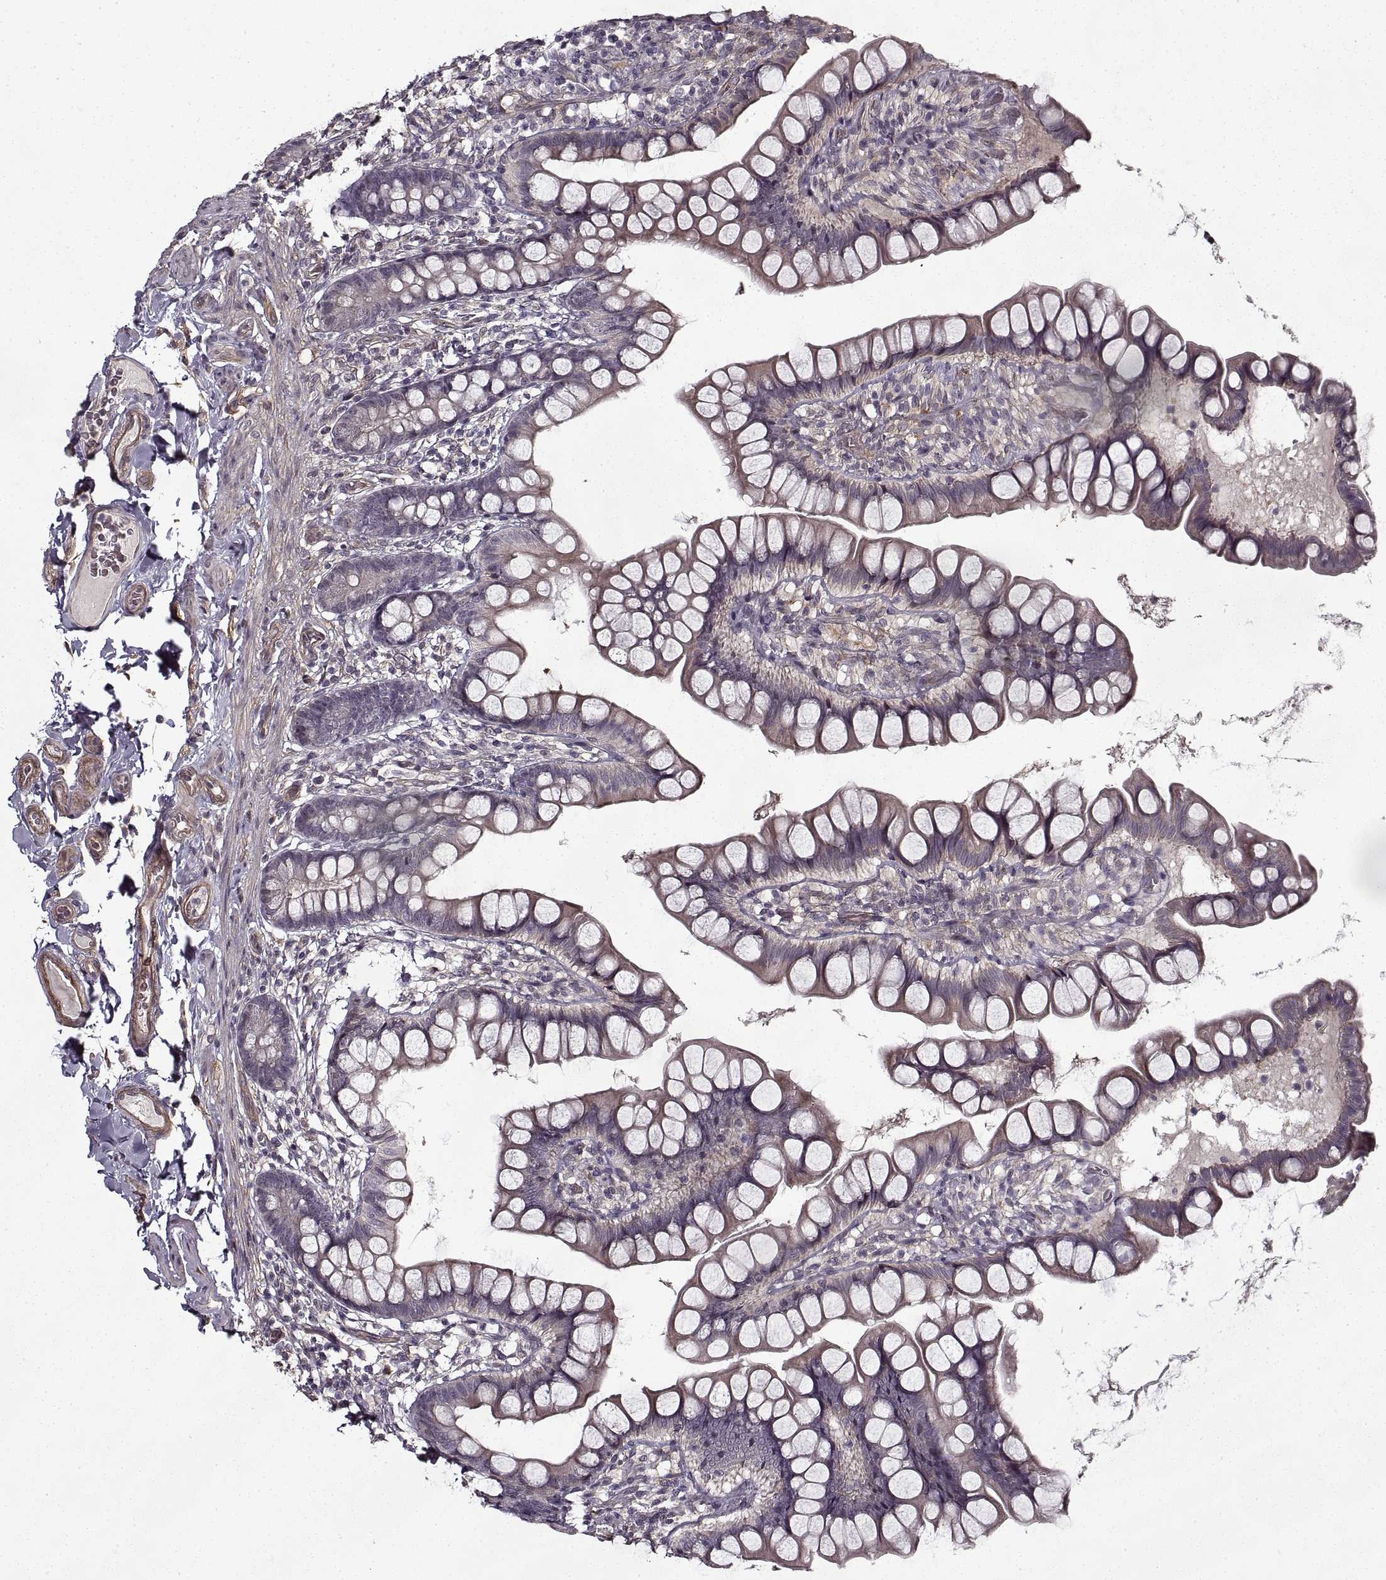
{"staining": {"intensity": "weak", "quantity": "25%-75%", "location": "cytoplasmic/membranous"}, "tissue": "small intestine", "cell_type": "Glandular cells", "image_type": "normal", "snomed": [{"axis": "morphology", "description": "Normal tissue, NOS"}, {"axis": "topography", "description": "Small intestine"}], "caption": "Immunohistochemical staining of normal human small intestine displays 25%-75% levels of weak cytoplasmic/membranous protein positivity in about 25%-75% of glandular cells. (brown staining indicates protein expression, while blue staining denotes nuclei).", "gene": "LAMB2", "patient": {"sex": "male", "age": 70}}